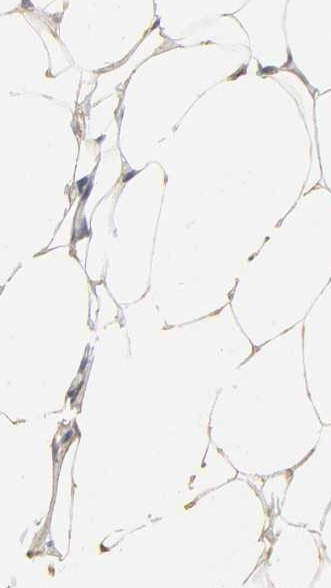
{"staining": {"intensity": "weak", "quantity": "25%-75%", "location": "cytoplasmic/membranous"}, "tissue": "adipose tissue", "cell_type": "Adipocytes", "image_type": "normal", "snomed": [{"axis": "morphology", "description": "Normal tissue, NOS"}, {"axis": "topography", "description": "Soft tissue"}], "caption": "Immunohistochemical staining of unremarkable adipose tissue exhibits weak cytoplasmic/membranous protein staining in about 25%-75% of adipocytes. The protein is stained brown, and the nuclei are stained in blue (DAB (3,3'-diaminobenzidine) IHC with brightfield microscopy, high magnification).", "gene": "NRP1", "patient": {"sex": "male", "age": 26}}